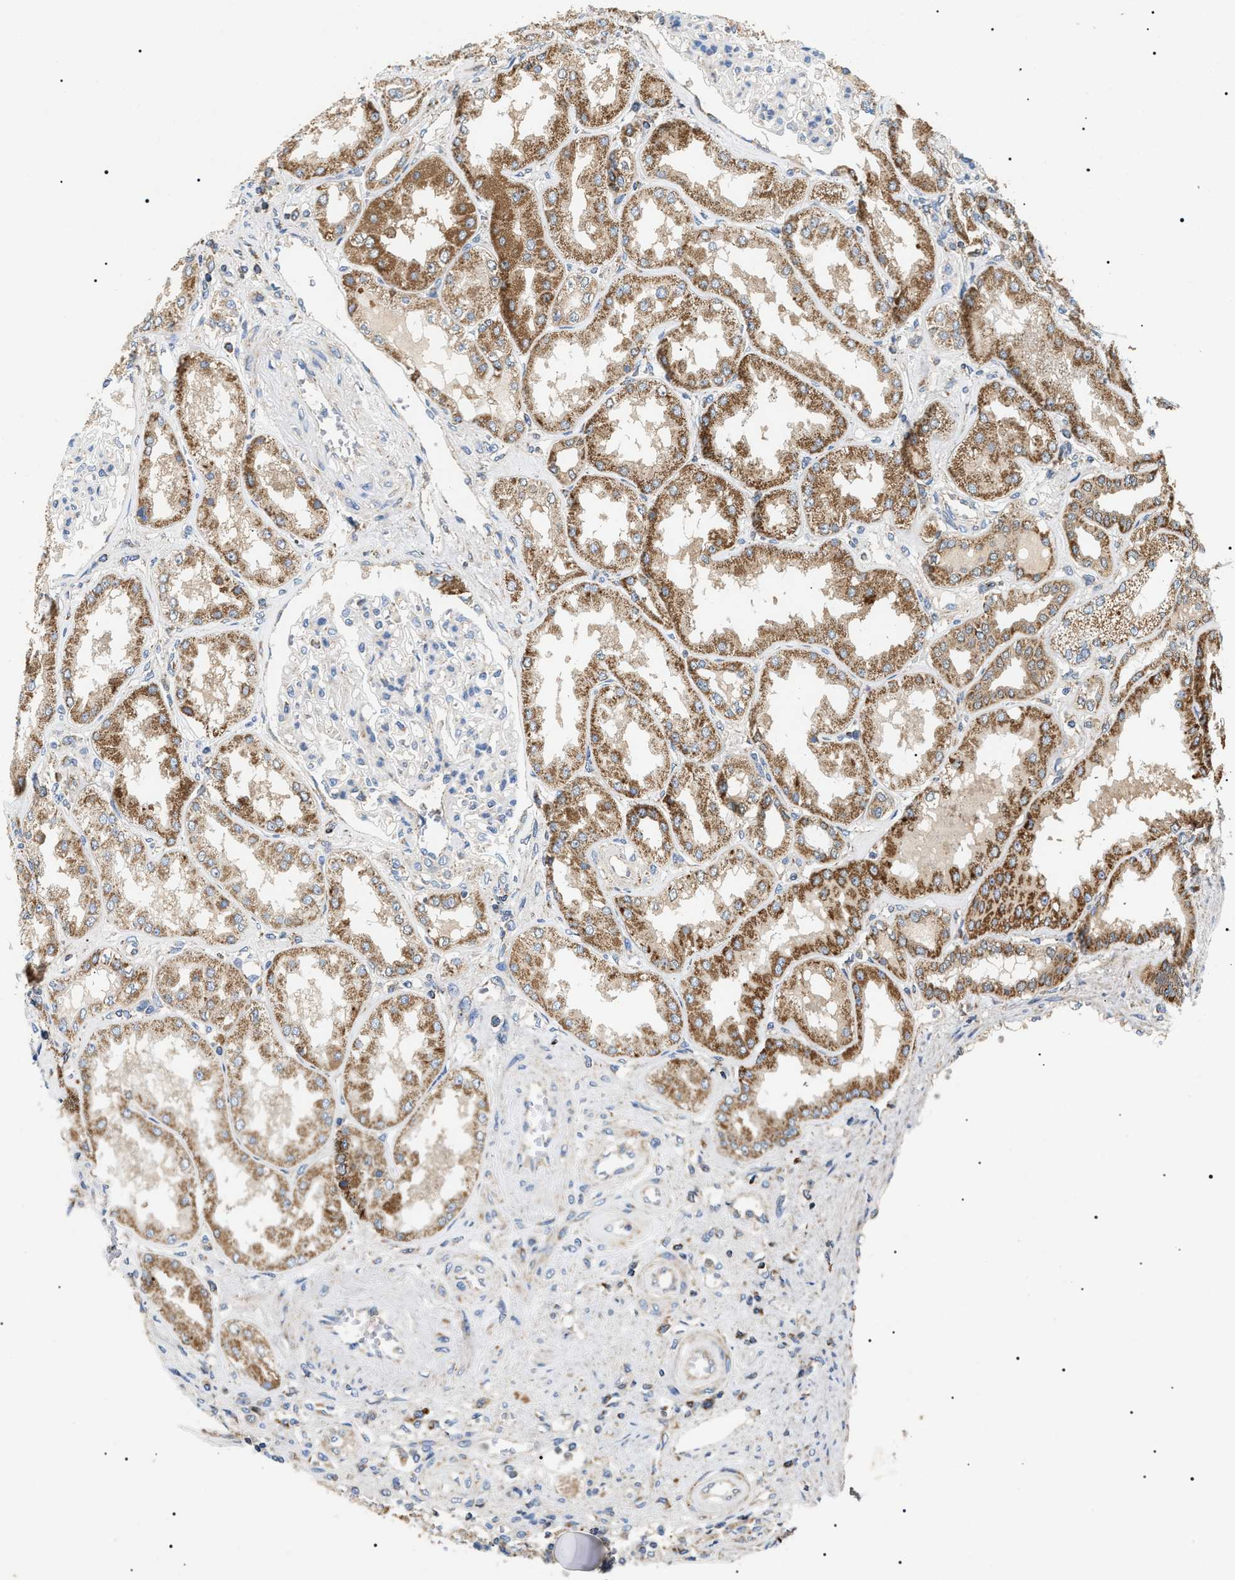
{"staining": {"intensity": "moderate", "quantity": "<25%", "location": "cytoplasmic/membranous"}, "tissue": "kidney", "cell_type": "Cells in glomeruli", "image_type": "normal", "snomed": [{"axis": "morphology", "description": "Normal tissue, NOS"}, {"axis": "topography", "description": "Kidney"}], "caption": "This is a photomicrograph of IHC staining of benign kidney, which shows moderate staining in the cytoplasmic/membranous of cells in glomeruli.", "gene": "OXSM", "patient": {"sex": "female", "age": 56}}